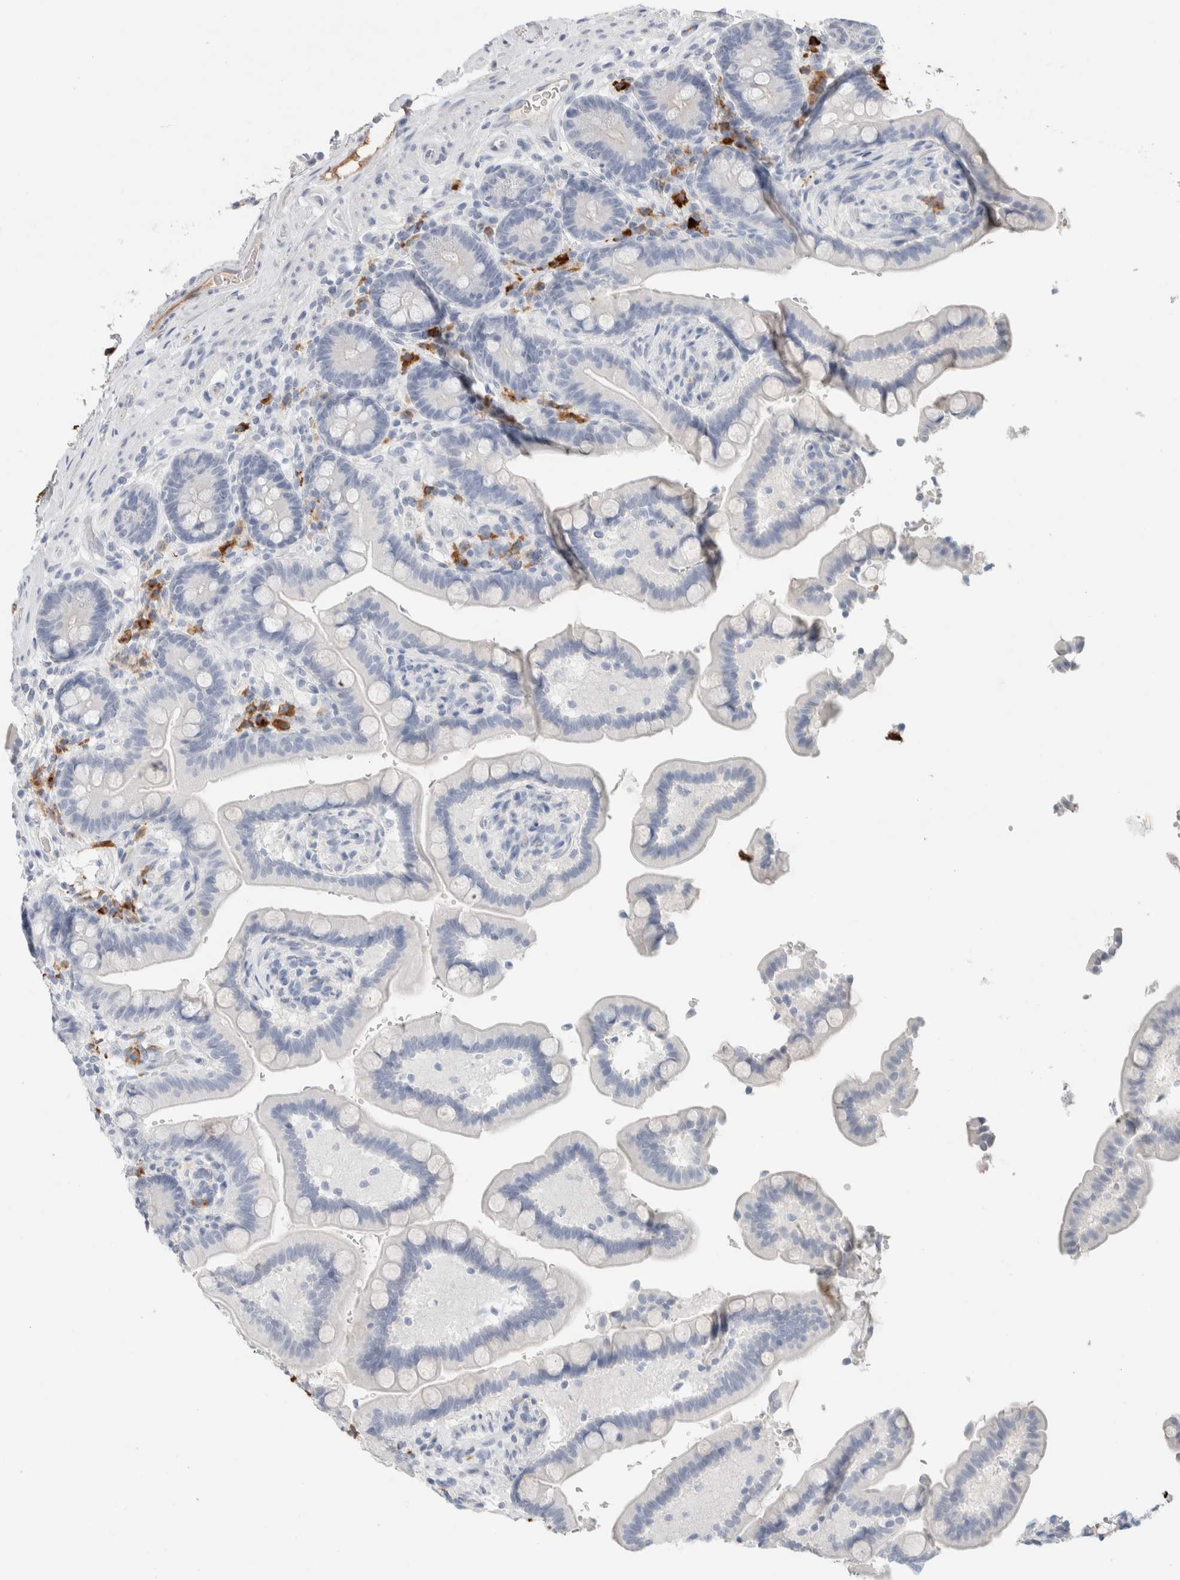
{"staining": {"intensity": "negative", "quantity": "none", "location": "none"}, "tissue": "colon", "cell_type": "Endothelial cells", "image_type": "normal", "snomed": [{"axis": "morphology", "description": "Normal tissue, NOS"}, {"axis": "topography", "description": "Smooth muscle"}, {"axis": "topography", "description": "Colon"}], "caption": "DAB immunohistochemical staining of unremarkable colon exhibits no significant expression in endothelial cells.", "gene": "IL6", "patient": {"sex": "male", "age": 73}}